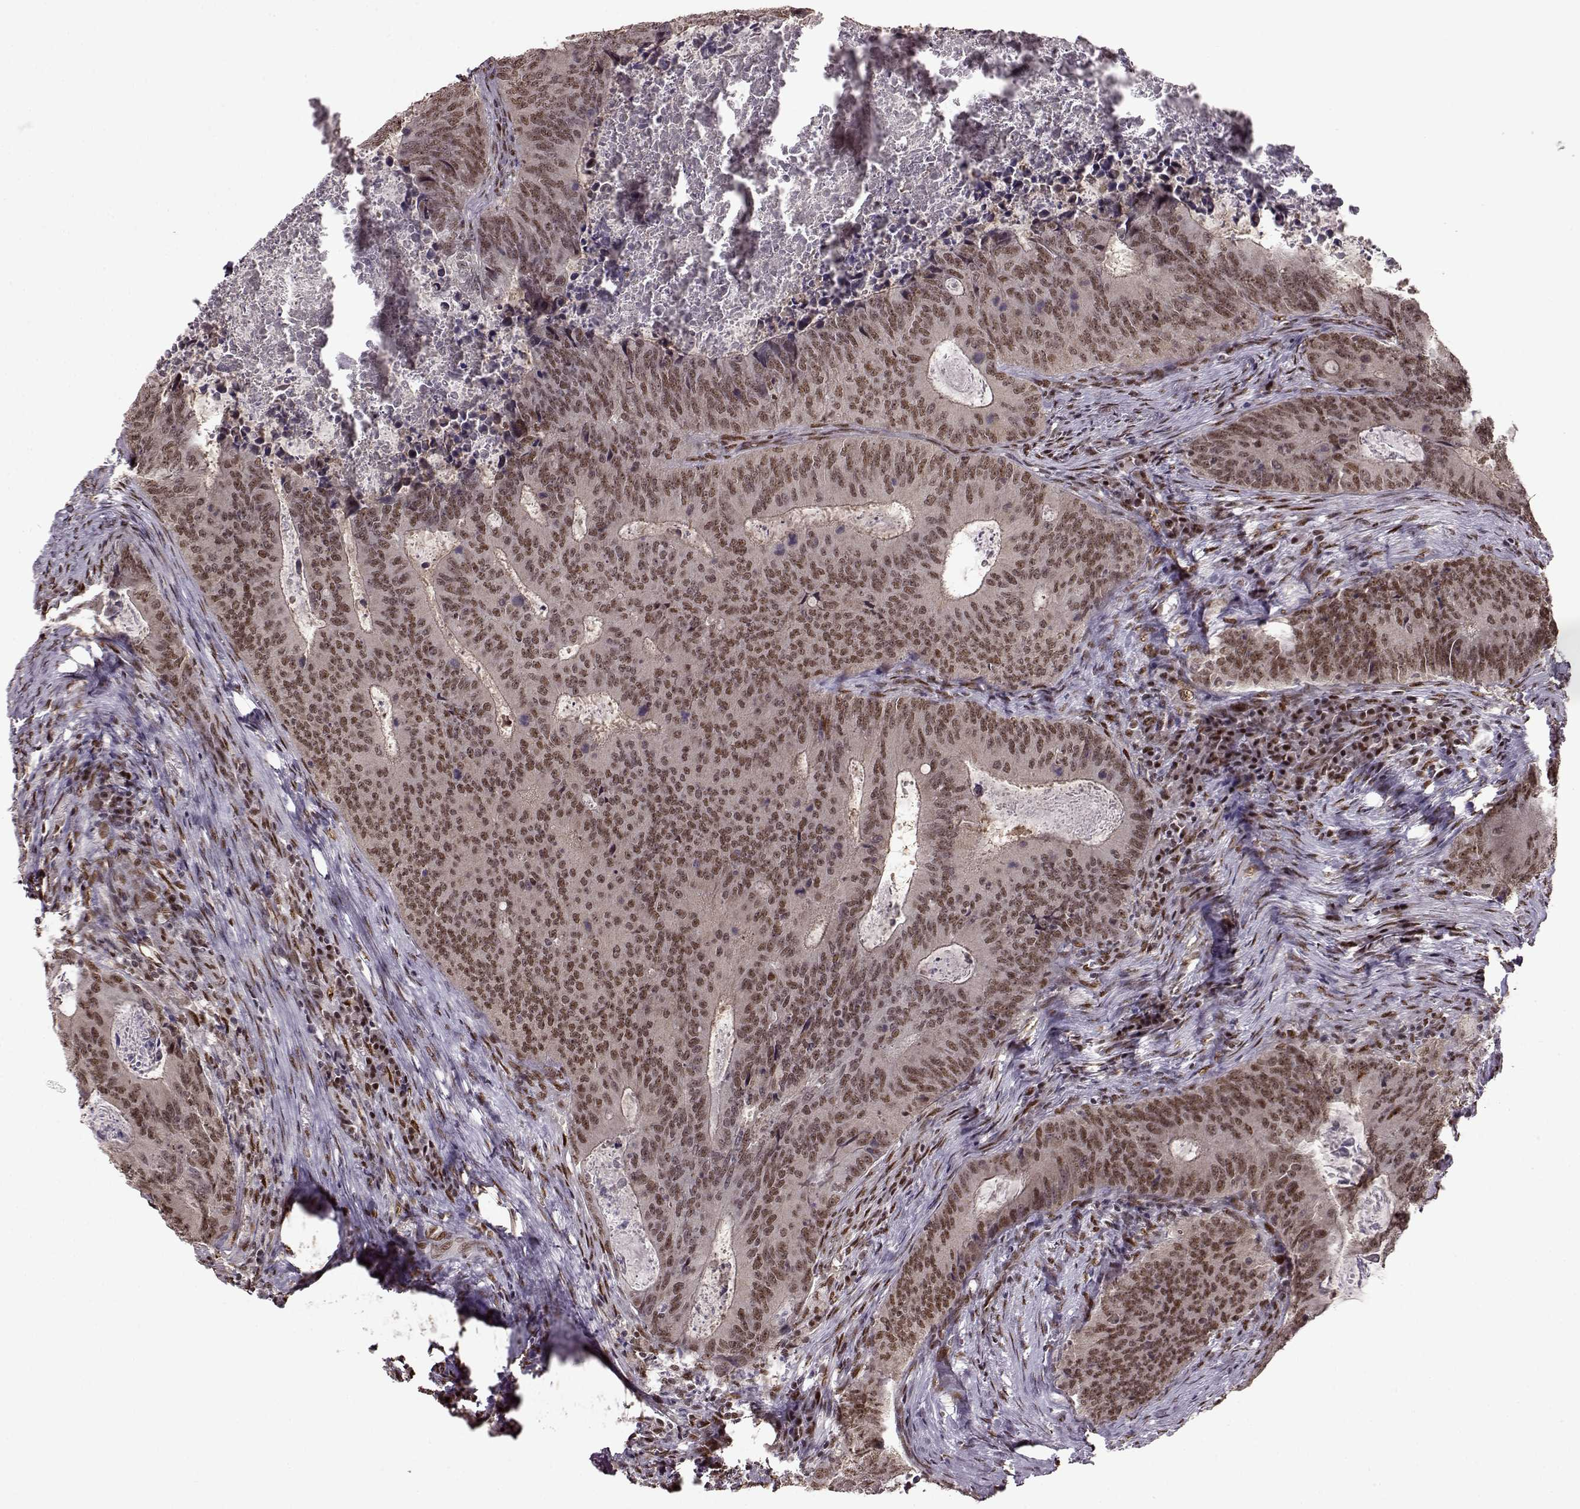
{"staining": {"intensity": "moderate", "quantity": ">75%", "location": "nuclear"}, "tissue": "colorectal cancer", "cell_type": "Tumor cells", "image_type": "cancer", "snomed": [{"axis": "morphology", "description": "Adenocarcinoma, NOS"}, {"axis": "topography", "description": "Colon"}], "caption": "Immunohistochemical staining of adenocarcinoma (colorectal) displays medium levels of moderate nuclear protein expression in about >75% of tumor cells. Nuclei are stained in blue.", "gene": "FTO", "patient": {"sex": "male", "age": 67}}